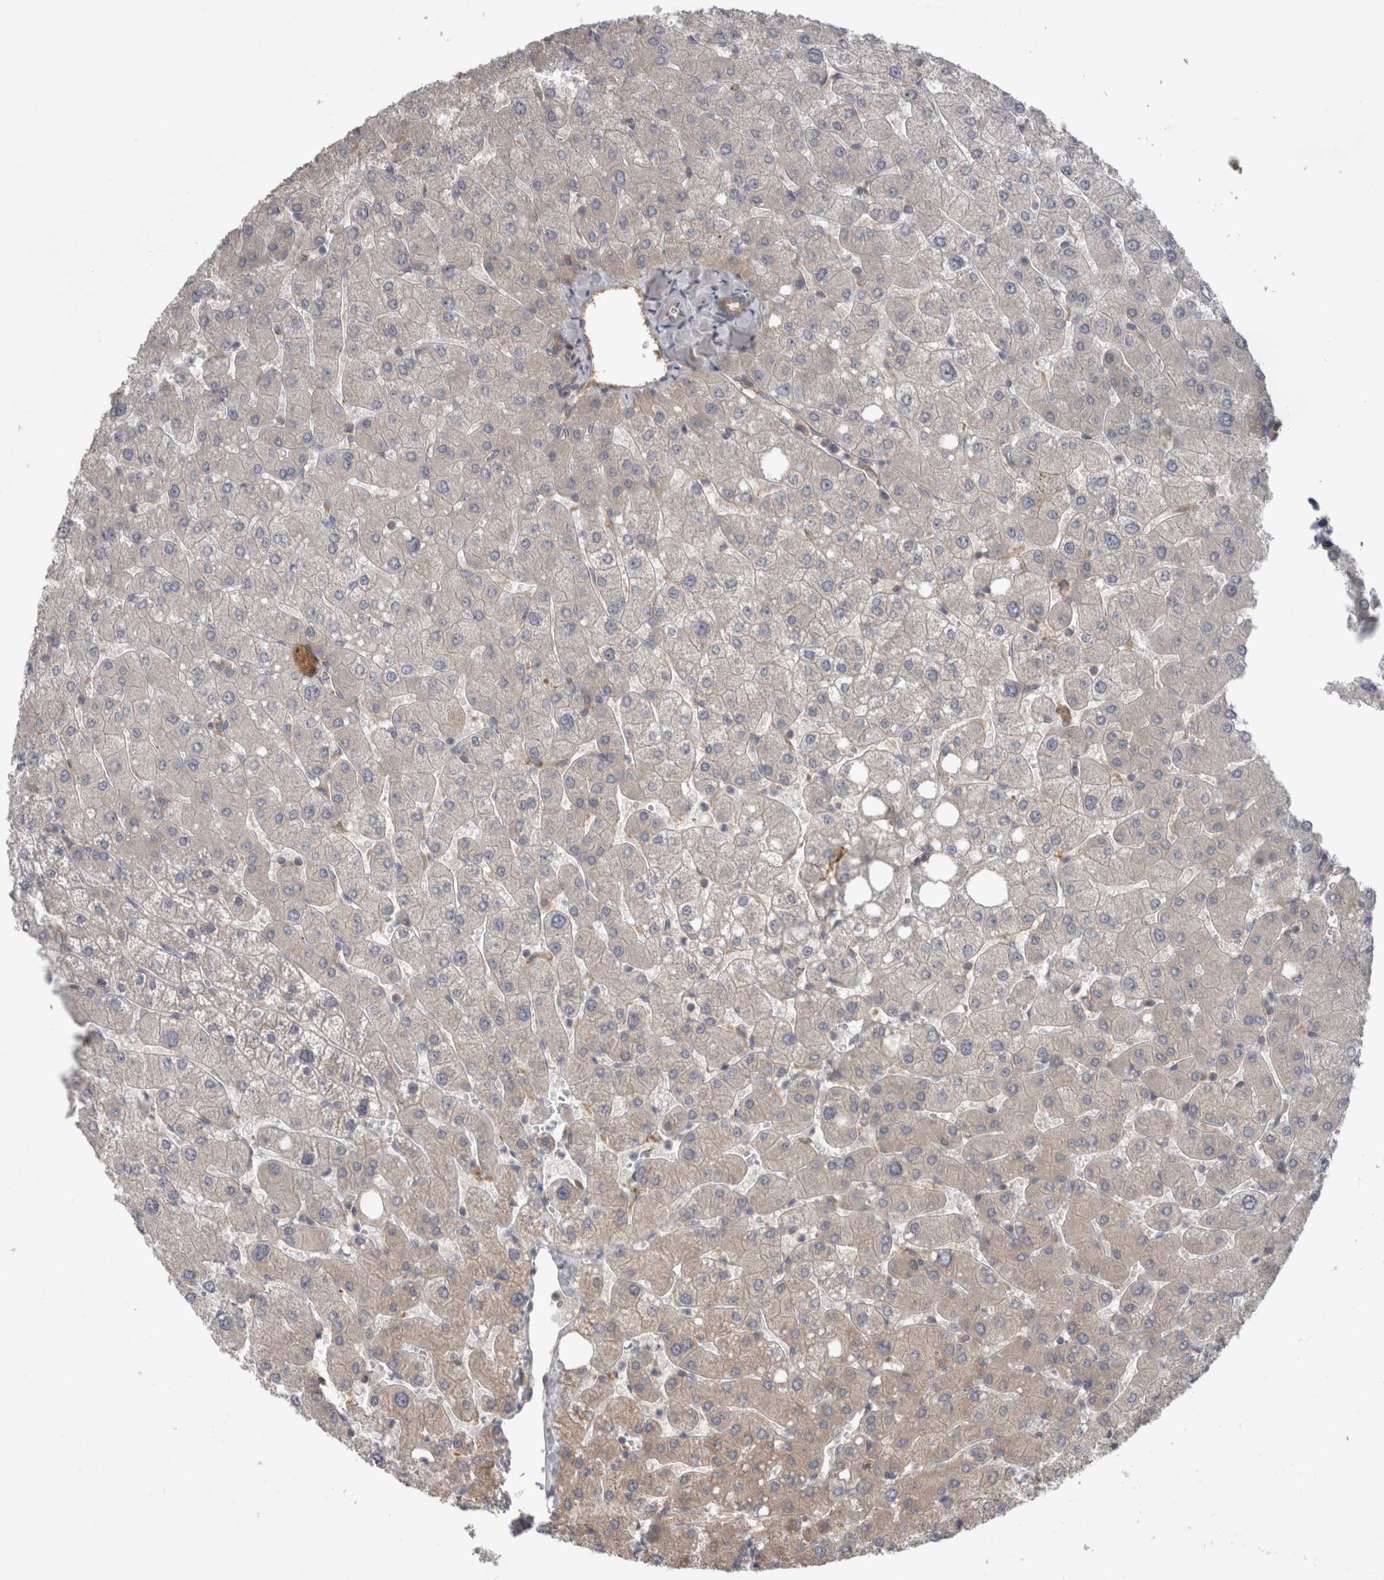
{"staining": {"intensity": "weak", "quantity": "<25%", "location": "cytoplasmic/membranous"}, "tissue": "liver", "cell_type": "Cholangiocytes", "image_type": "normal", "snomed": [{"axis": "morphology", "description": "Normal tissue, NOS"}, {"axis": "topography", "description": "Liver"}], "caption": "A high-resolution image shows immunohistochemistry staining of normal liver, which shows no significant expression in cholangiocytes.", "gene": "DARS2", "patient": {"sex": "male", "age": 55}}